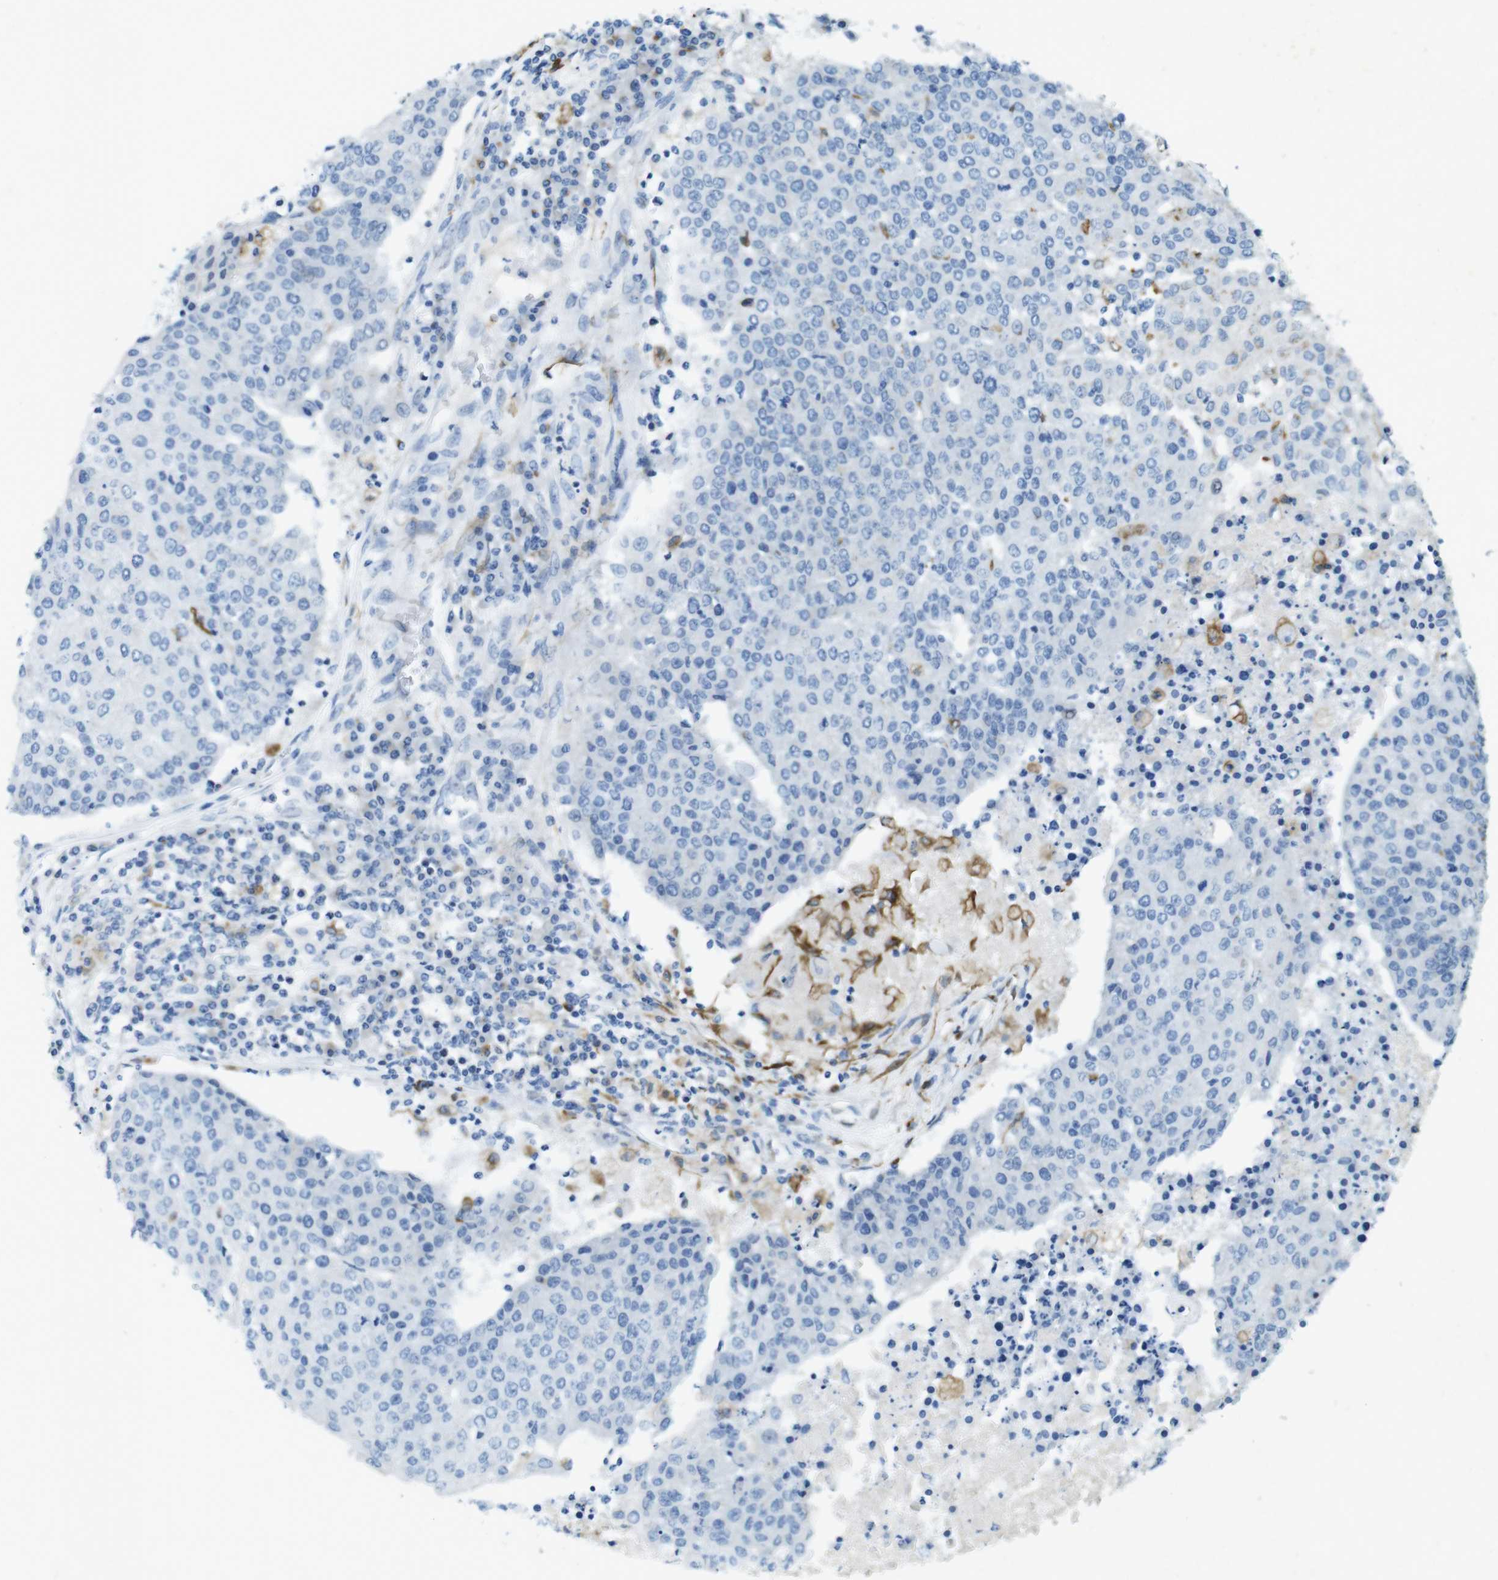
{"staining": {"intensity": "negative", "quantity": "none", "location": "none"}, "tissue": "urothelial cancer", "cell_type": "Tumor cells", "image_type": "cancer", "snomed": [{"axis": "morphology", "description": "Urothelial carcinoma, High grade"}, {"axis": "topography", "description": "Urinary bladder"}], "caption": "A high-resolution histopathology image shows immunohistochemistry (IHC) staining of high-grade urothelial carcinoma, which displays no significant staining in tumor cells.", "gene": "CD320", "patient": {"sex": "female", "age": 85}}